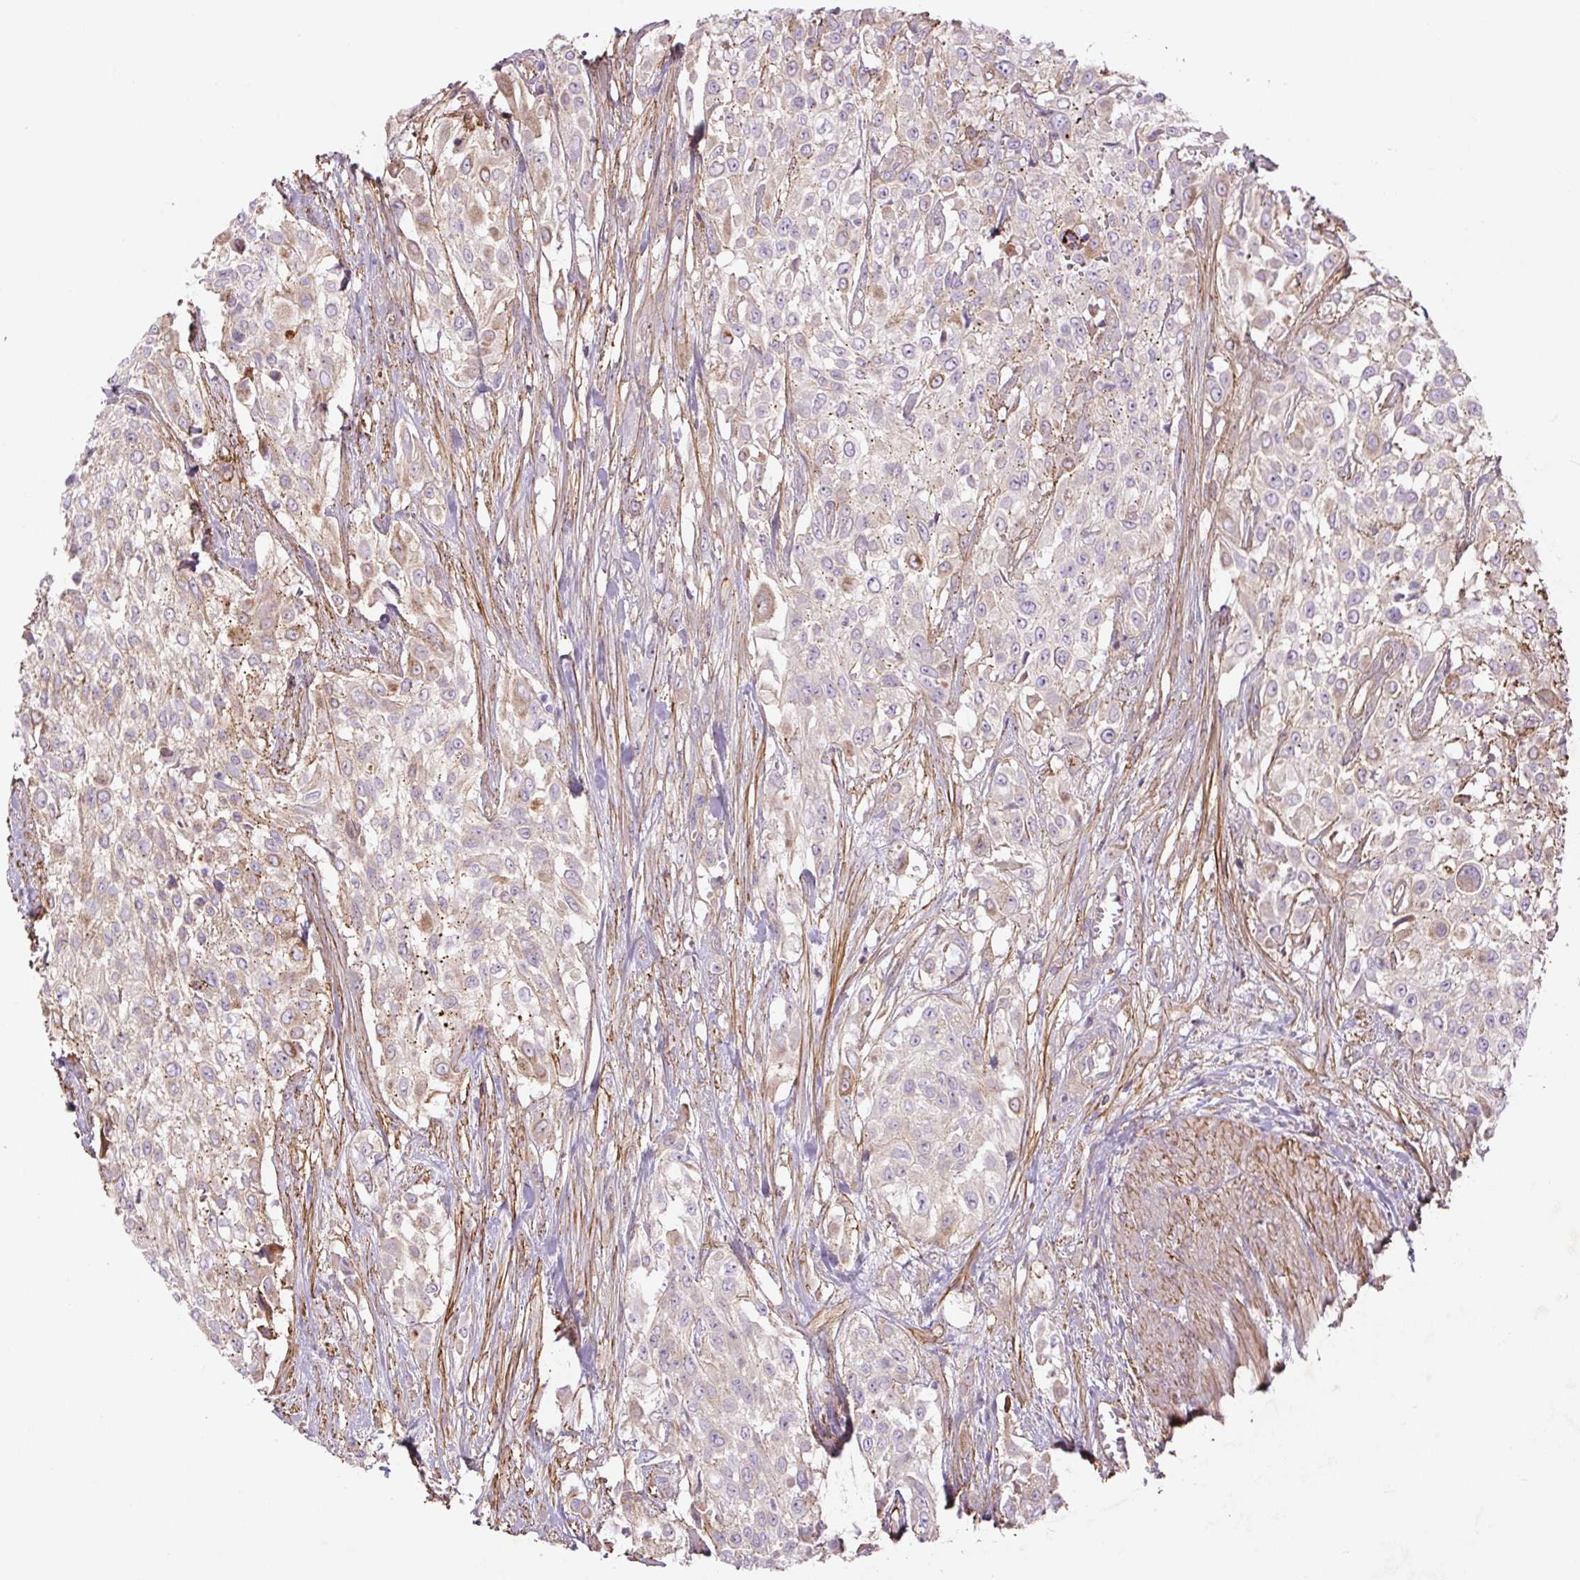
{"staining": {"intensity": "weak", "quantity": "<25%", "location": "cytoplasmic/membranous"}, "tissue": "urothelial cancer", "cell_type": "Tumor cells", "image_type": "cancer", "snomed": [{"axis": "morphology", "description": "Urothelial carcinoma, High grade"}, {"axis": "topography", "description": "Urinary bladder"}], "caption": "Photomicrograph shows no significant protein positivity in tumor cells of urothelial carcinoma (high-grade).", "gene": "CCNI2", "patient": {"sex": "male", "age": 57}}